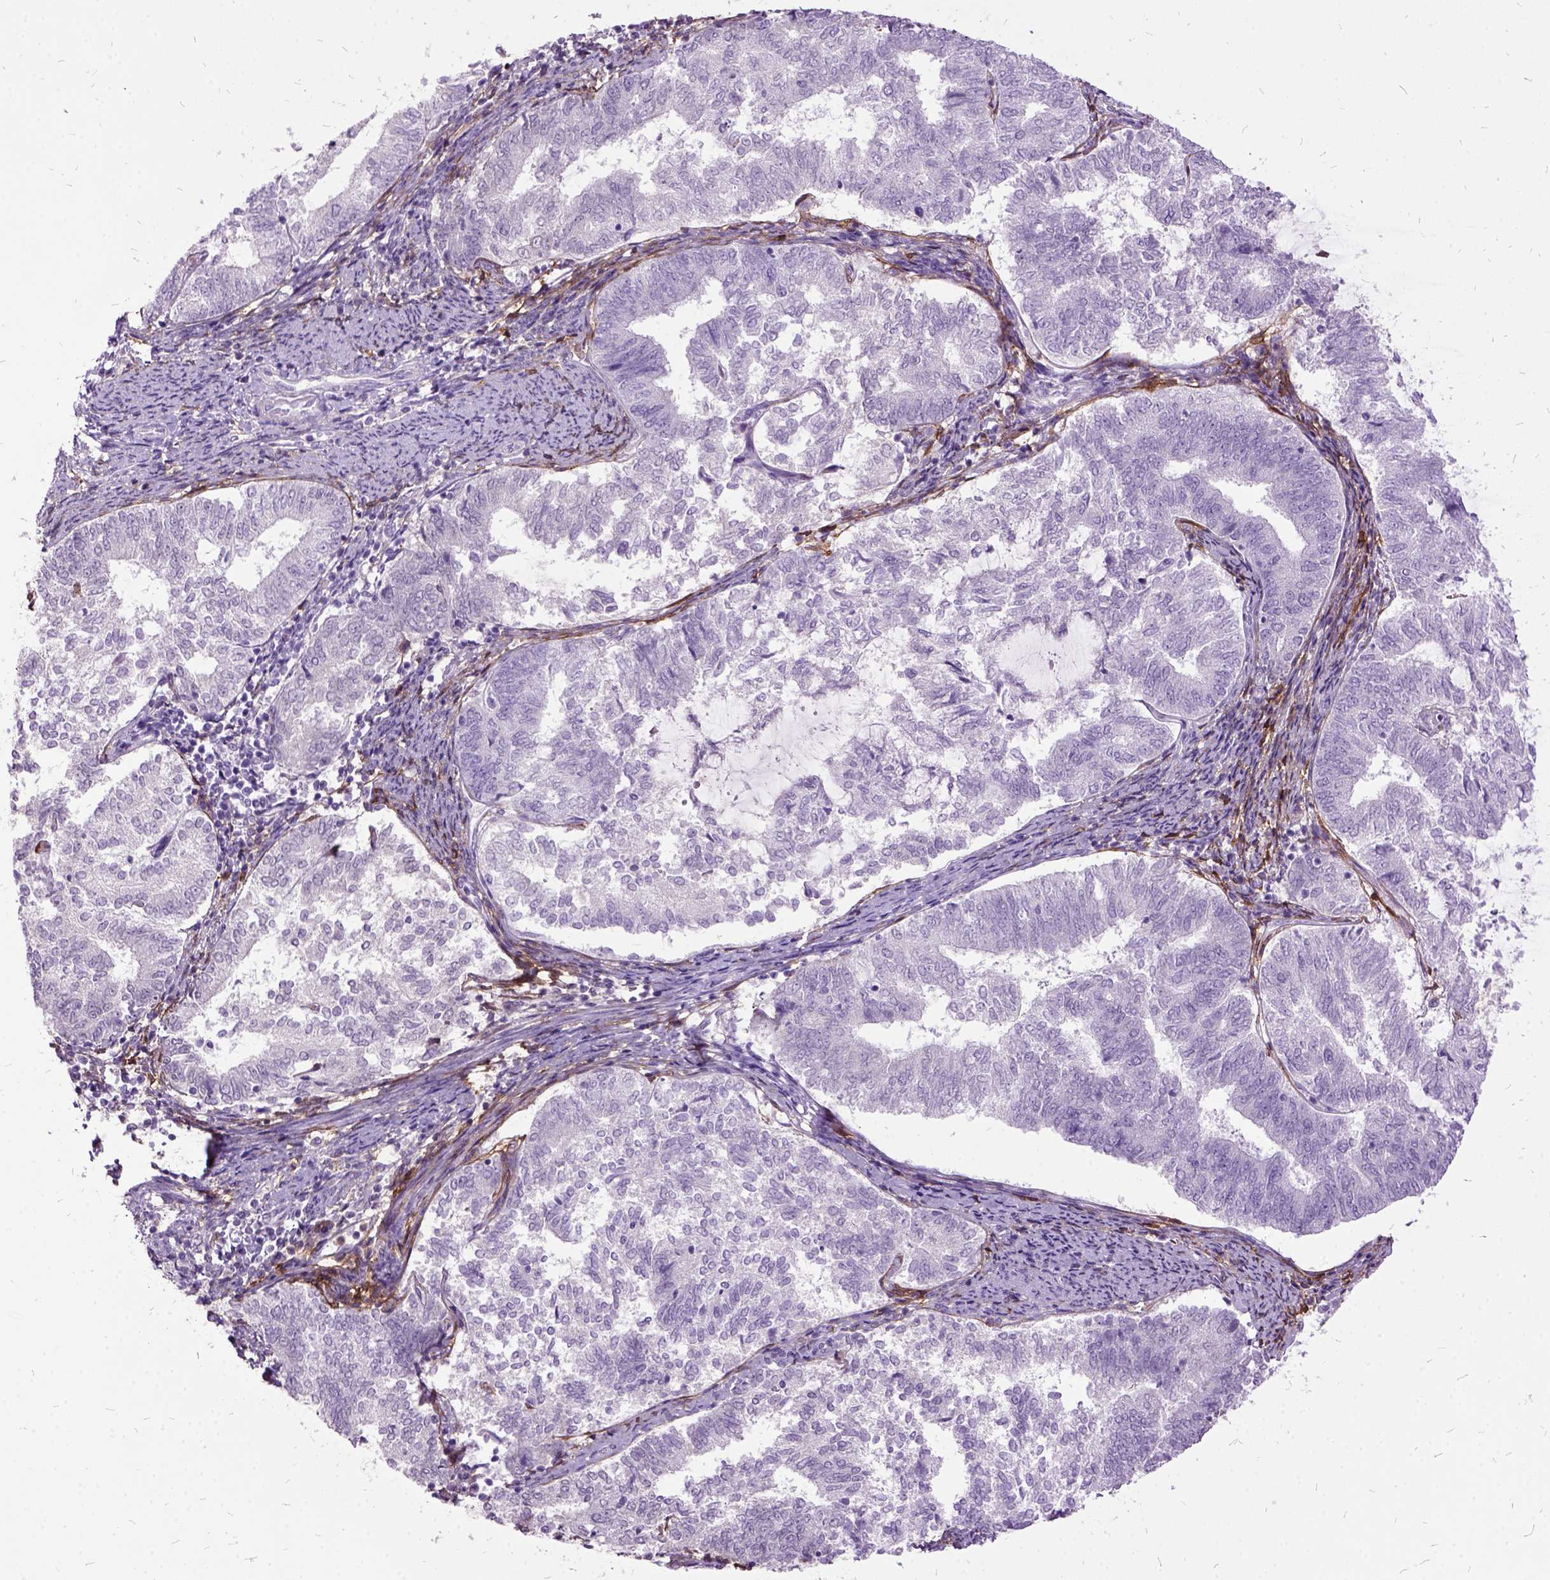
{"staining": {"intensity": "negative", "quantity": "none", "location": "none"}, "tissue": "endometrial cancer", "cell_type": "Tumor cells", "image_type": "cancer", "snomed": [{"axis": "morphology", "description": "Adenocarcinoma, NOS"}, {"axis": "topography", "description": "Endometrium"}], "caption": "Immunohistochemistry micrograph of neoplastic tissue: human endometrial adenocarcinoma stained with DAB demonstrates no significant protein expression in tumor cells. (DAB IHC, high magnification).", "gene": "MME", "patient": {"sex": "female", "age": 65}}